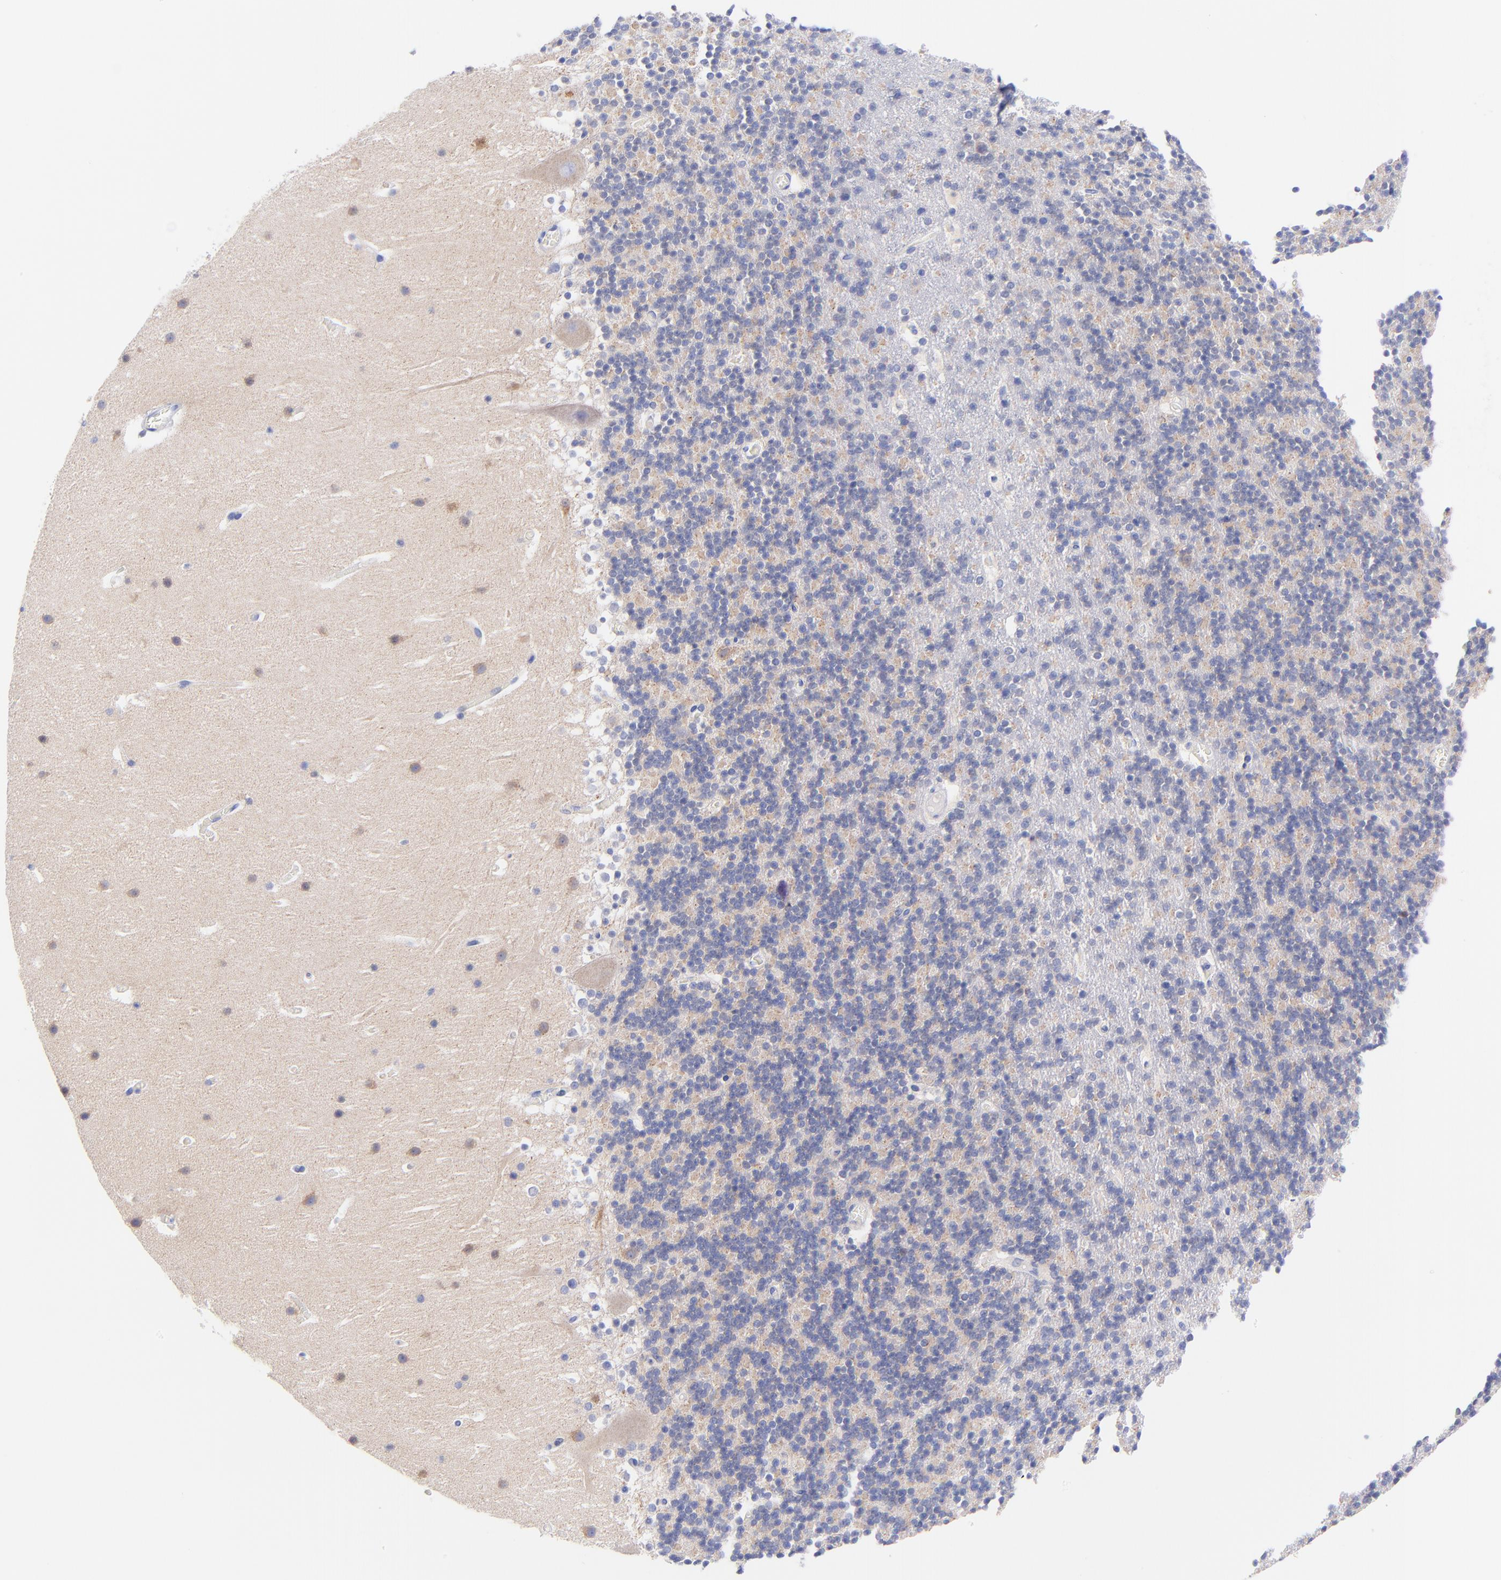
{"staining": {"intensity": "negative", "quantity": "none", "location": "none"}, "tissue": "cerebellum", "cell_type": "Cells in granular layer", "image_type": "normal", "snomed": [{"axis": "morphology", "description": "Normal tissue, NOS"}, {"axis": "topography", "description": "Cerebellum"}], "caption": "Immunohistochemical staining of unremarkable cerebellum reveals no significant expression in cells in granular layer.", "gene": "GPHN", "patient": {"sex": "male", "age": 45}}